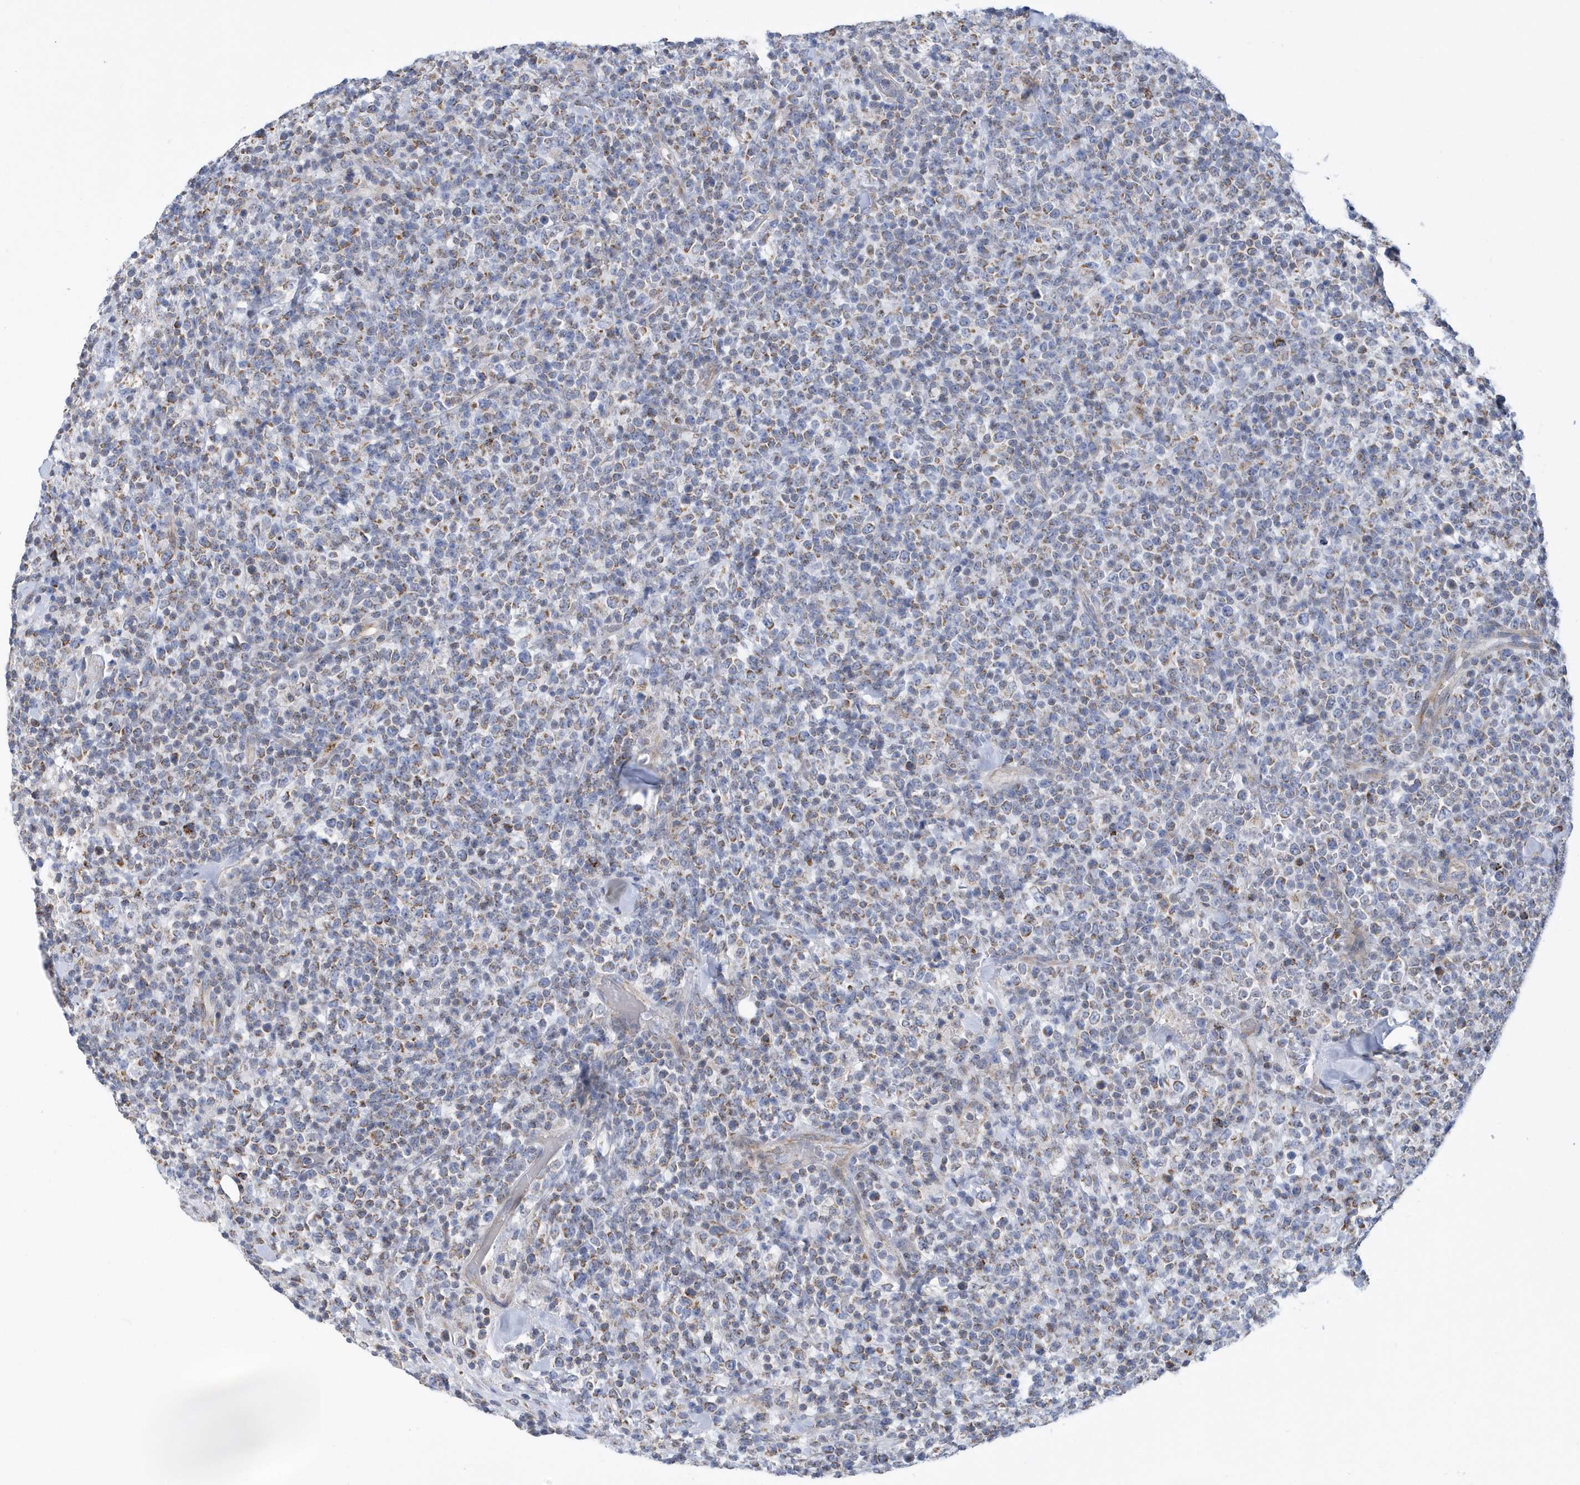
{"staining": {"intensity": "moderate", "quantity": "25%-75%", "location": "cytoplasmic/membranous"}, "tissue": "lymphoma", "cell_type": "Tumor cells", "image_type": "cancer", "snomed": [{"axis": "morphology", "description": "Malignant lymphoma, non-Hodgkin's type, High grade"}, {"axis": "topography", "description": "Colon"}], "caption": "Approximately 25%-75% of tumor cells in human lymphoma display moderate cytoplasmic/membranous protein expression as visualized by brown immunohistochemical staining.", "gene": "VWA5B2", "patient": {"sex": "female", "age": 53}}